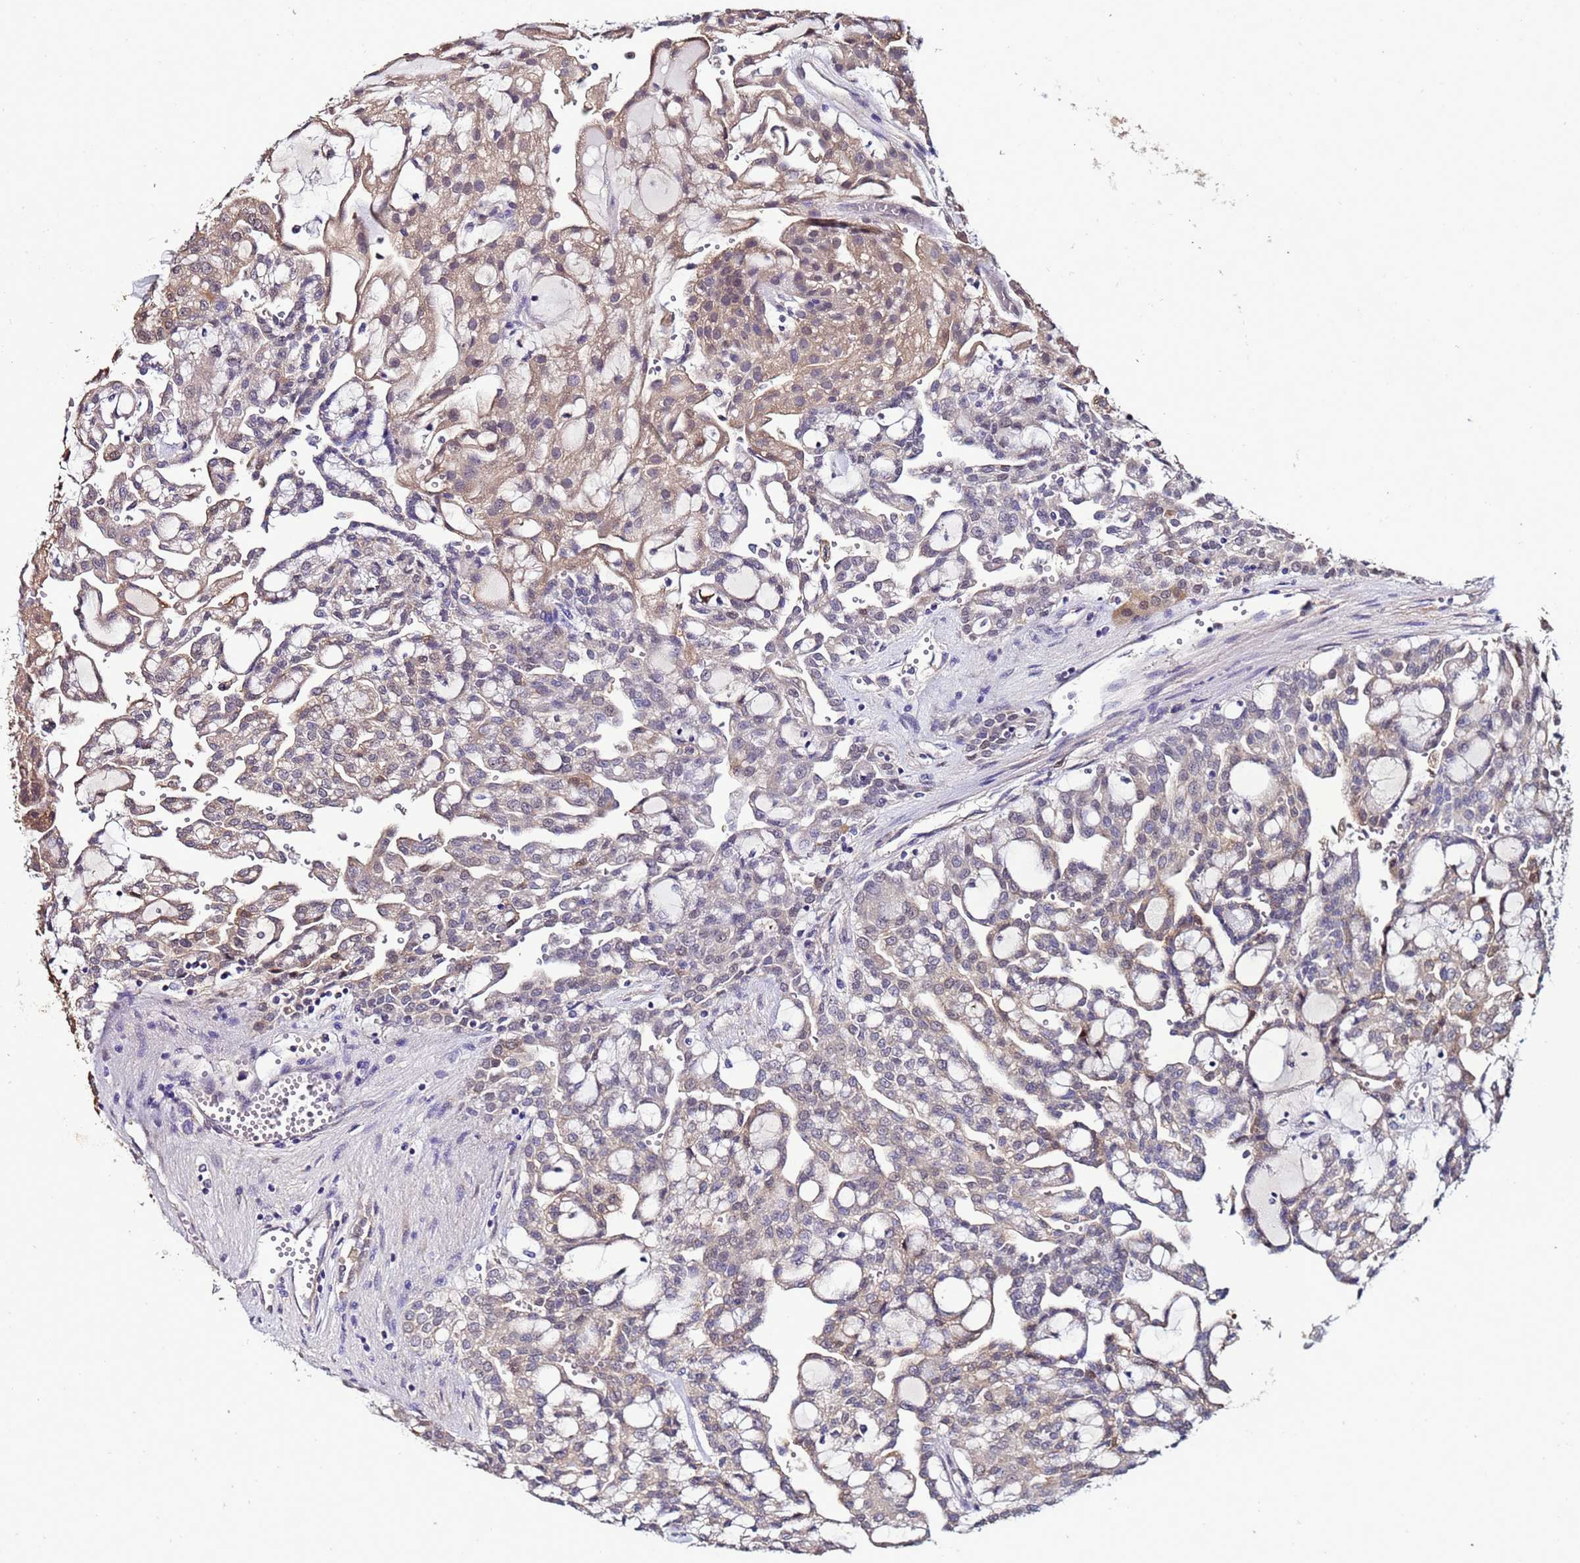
{"staining": {"intensity": "weak", "quantity": "25%-75%", "location": "cytoplasmic/membranous"}, "tissue": "renal cancer", "cell_type": "Tumor cells", "image_type": "cancer", "snomed": [{"axis": "morphology", "description": "Adenocarcinoma, NOS"}, {"axis": "topography", "description": "Kidney"}], "caption": "Renal cancer (adenocarcinoma) stained with IHC shows weak cytoplasmic/membranous positivity in approximately 25%-75% of tumor cells.", "gene": "NAXE", "patient": {"sex": "male", "age": 63}}